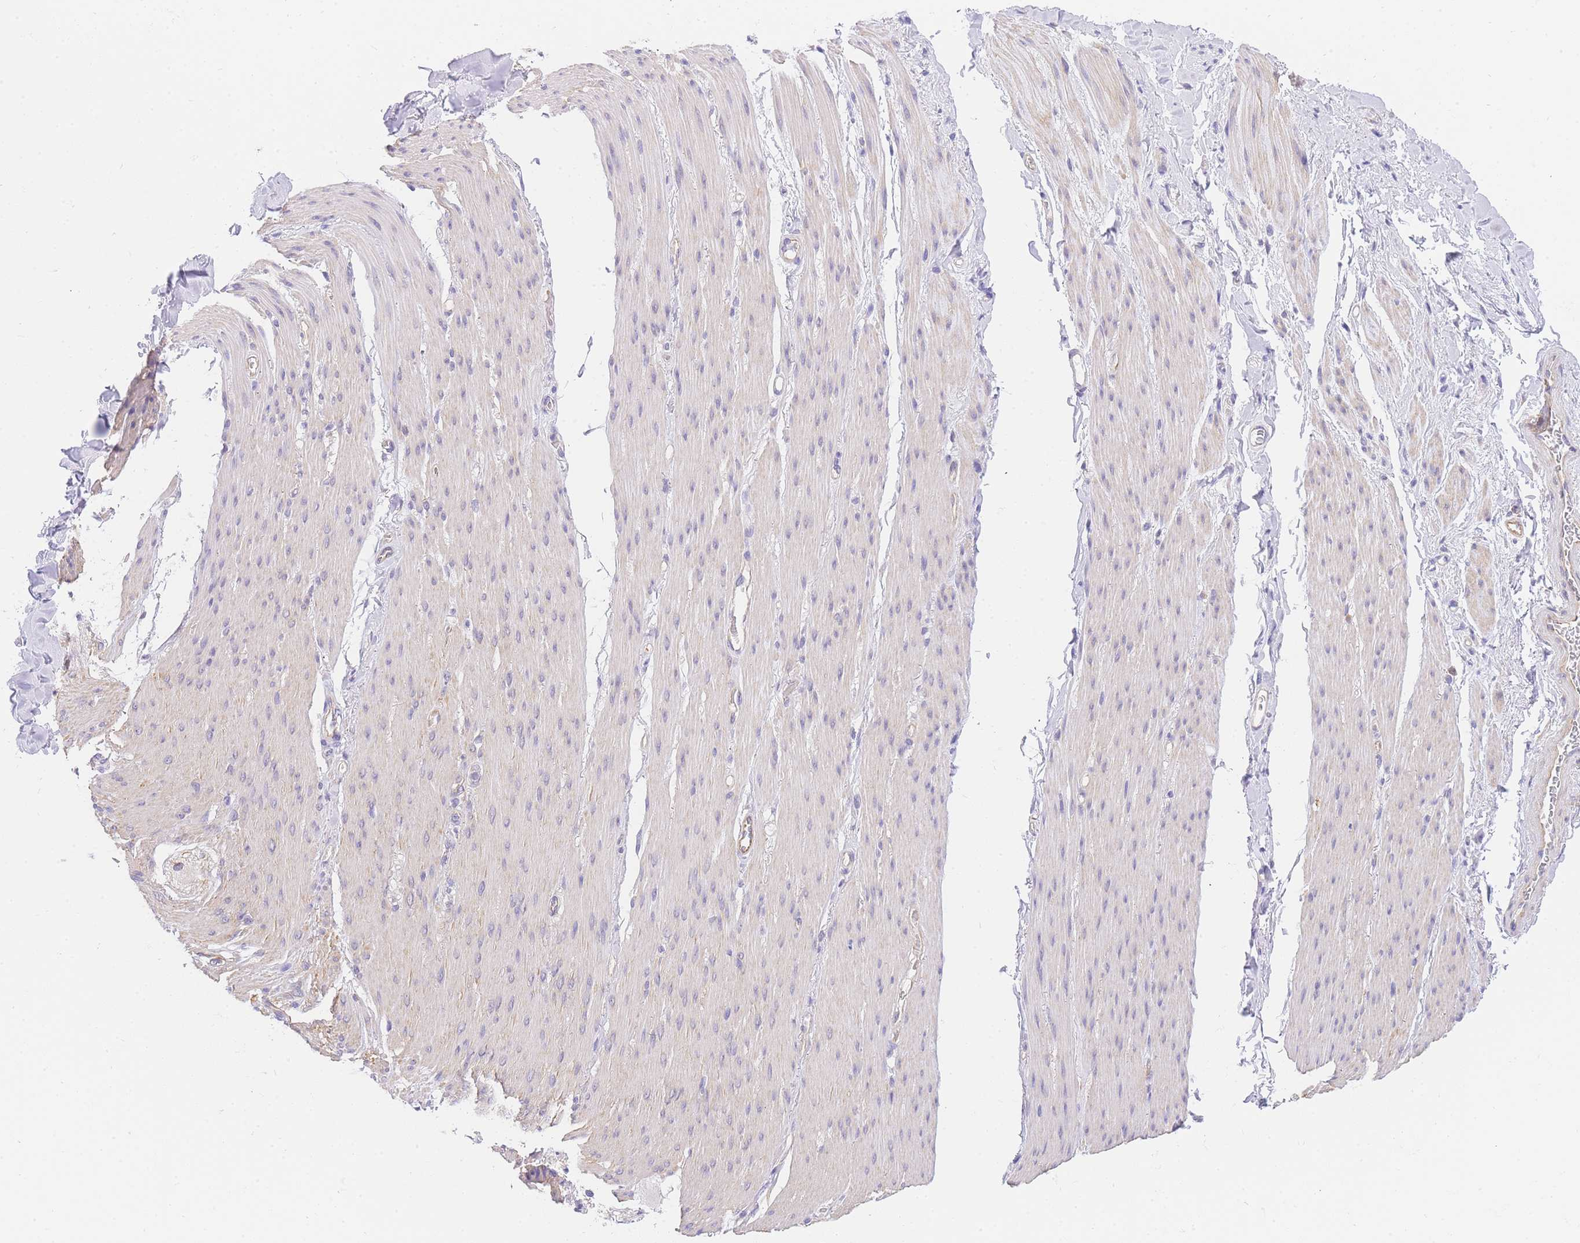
{"staining": {"intensity": "negative", "quantity": "none", "location": "none"}, "tissue": "adipose tissue", "cell_type": "Adipocytes", "image_type": "normal", "snomed": [{"axis": "morphology", "description": "Normal tissue, NOS"}, {"axis": "topography", "description": "Colon"}, {"axis": "topography", "description": "Peripheral nerve tissue"}], "caption": "The immunohistochemistry (IHC) micrograph has no significant expression in adipocytes of adipose tissue. The staining was performed using DAB (3,3'-diaminobenzidine) to visualize the protein expression in brown, while the nuclei were stained in blue with hematoxylin (Magnification: 20x).", "gene": "SRSF12", "patient": {"sex": "female", "age": 61}}